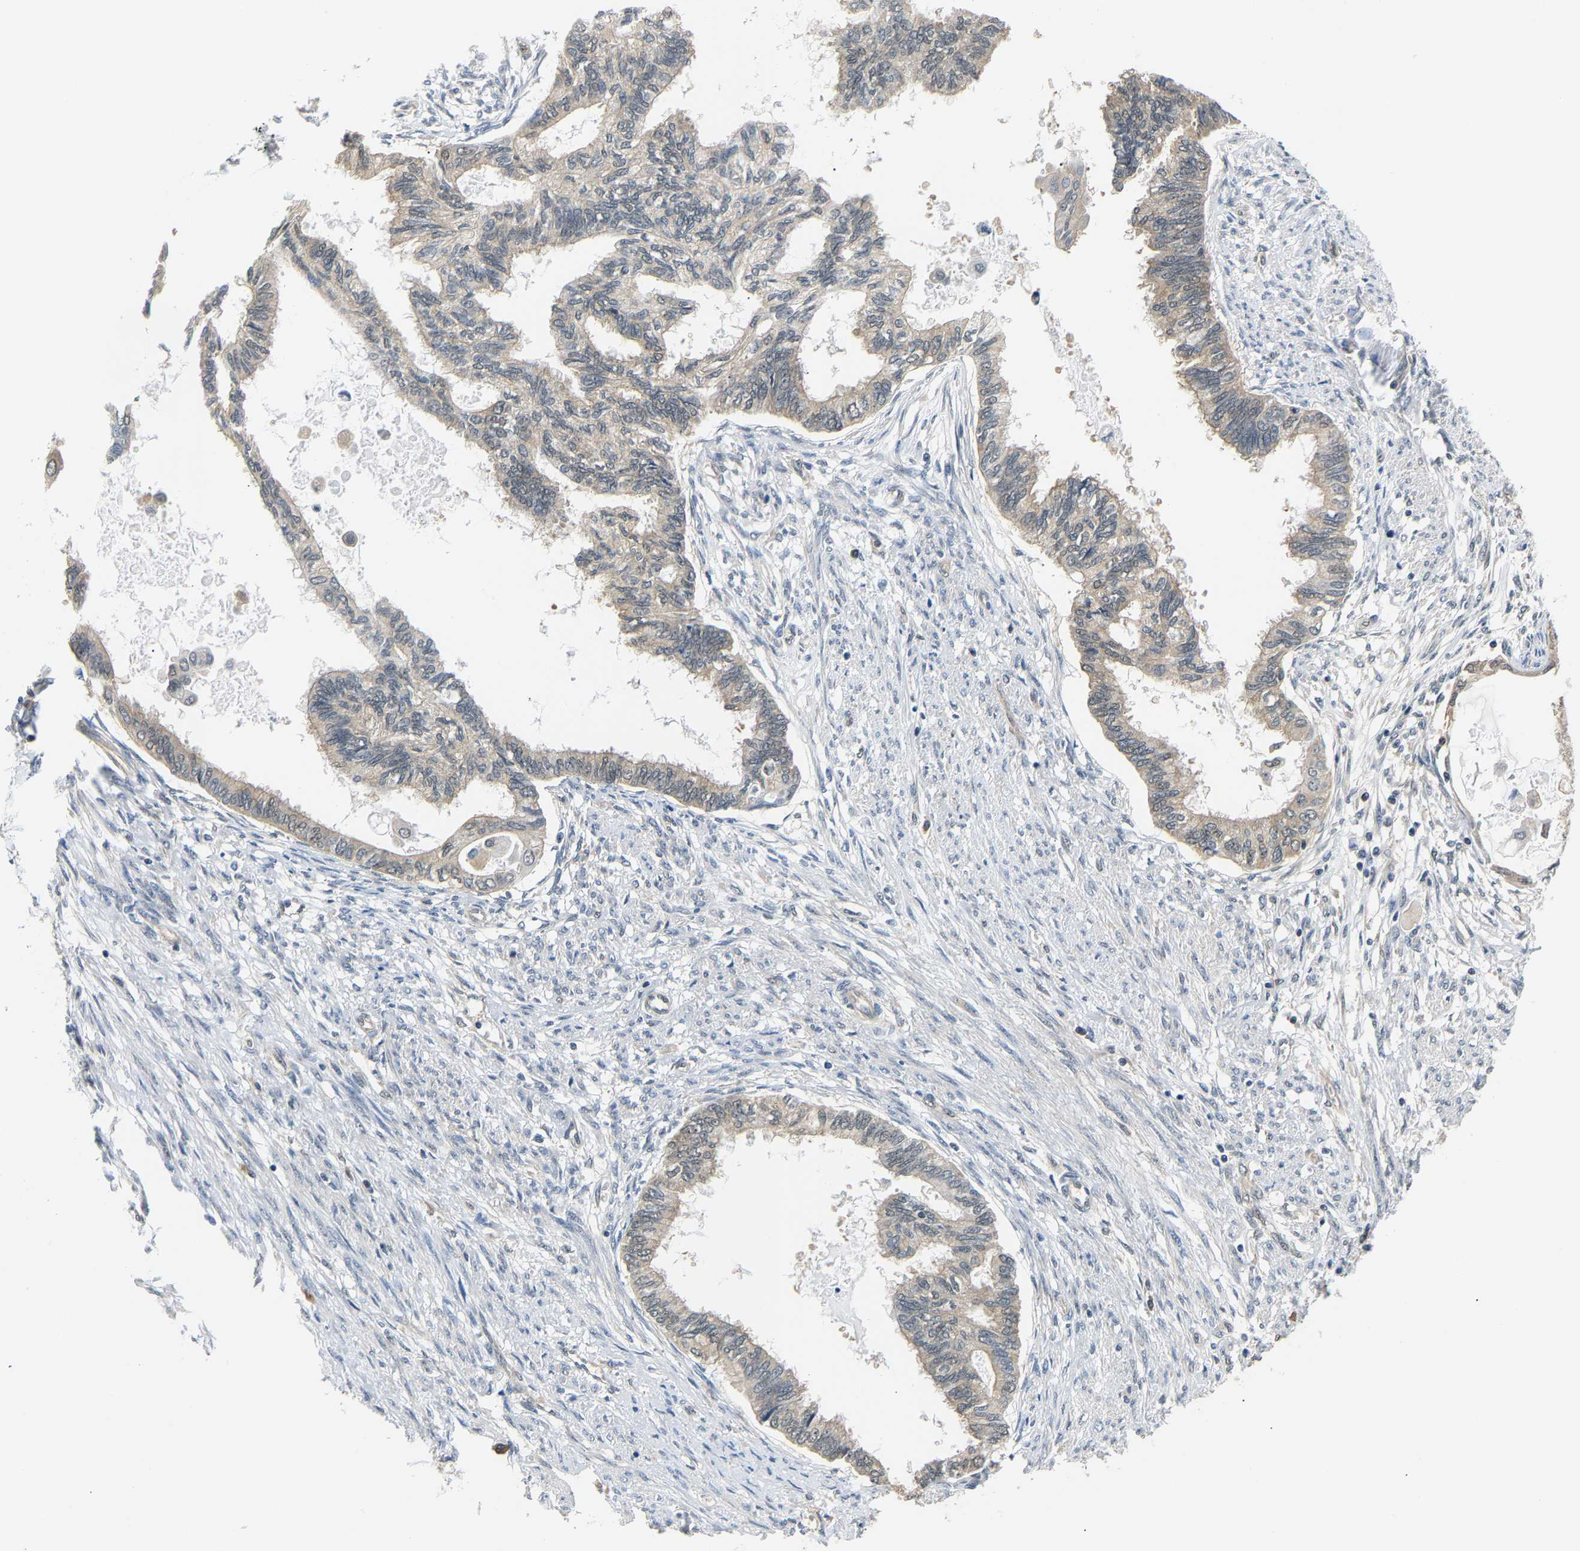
{"staining": {"intensity": "weak", "quantity": ">75%", "location": "cytoplasmic/membranous"}, "tissue": "cervical cancer", "cell_type": "Tumor cells", "image_type": "cancer", "snomed": [{"axis": "morphology", "description": "Normal tissue, NOS"}, {"axis": "morphology", "description": "Adenocarcinoma, NOS"}, {"axis": "topography", "description": "Cervix"}, {"axis": "topography", "description": "Endometrium"}], "caption": "Human cervical adenocarcinoma stained with a brown dye demonstrates weak cytoplasmic/membranous positive staining in about >75% of tumor cells.", "gene": "ARHGEF12", "patient": {"sex": "female", "age": 86}}